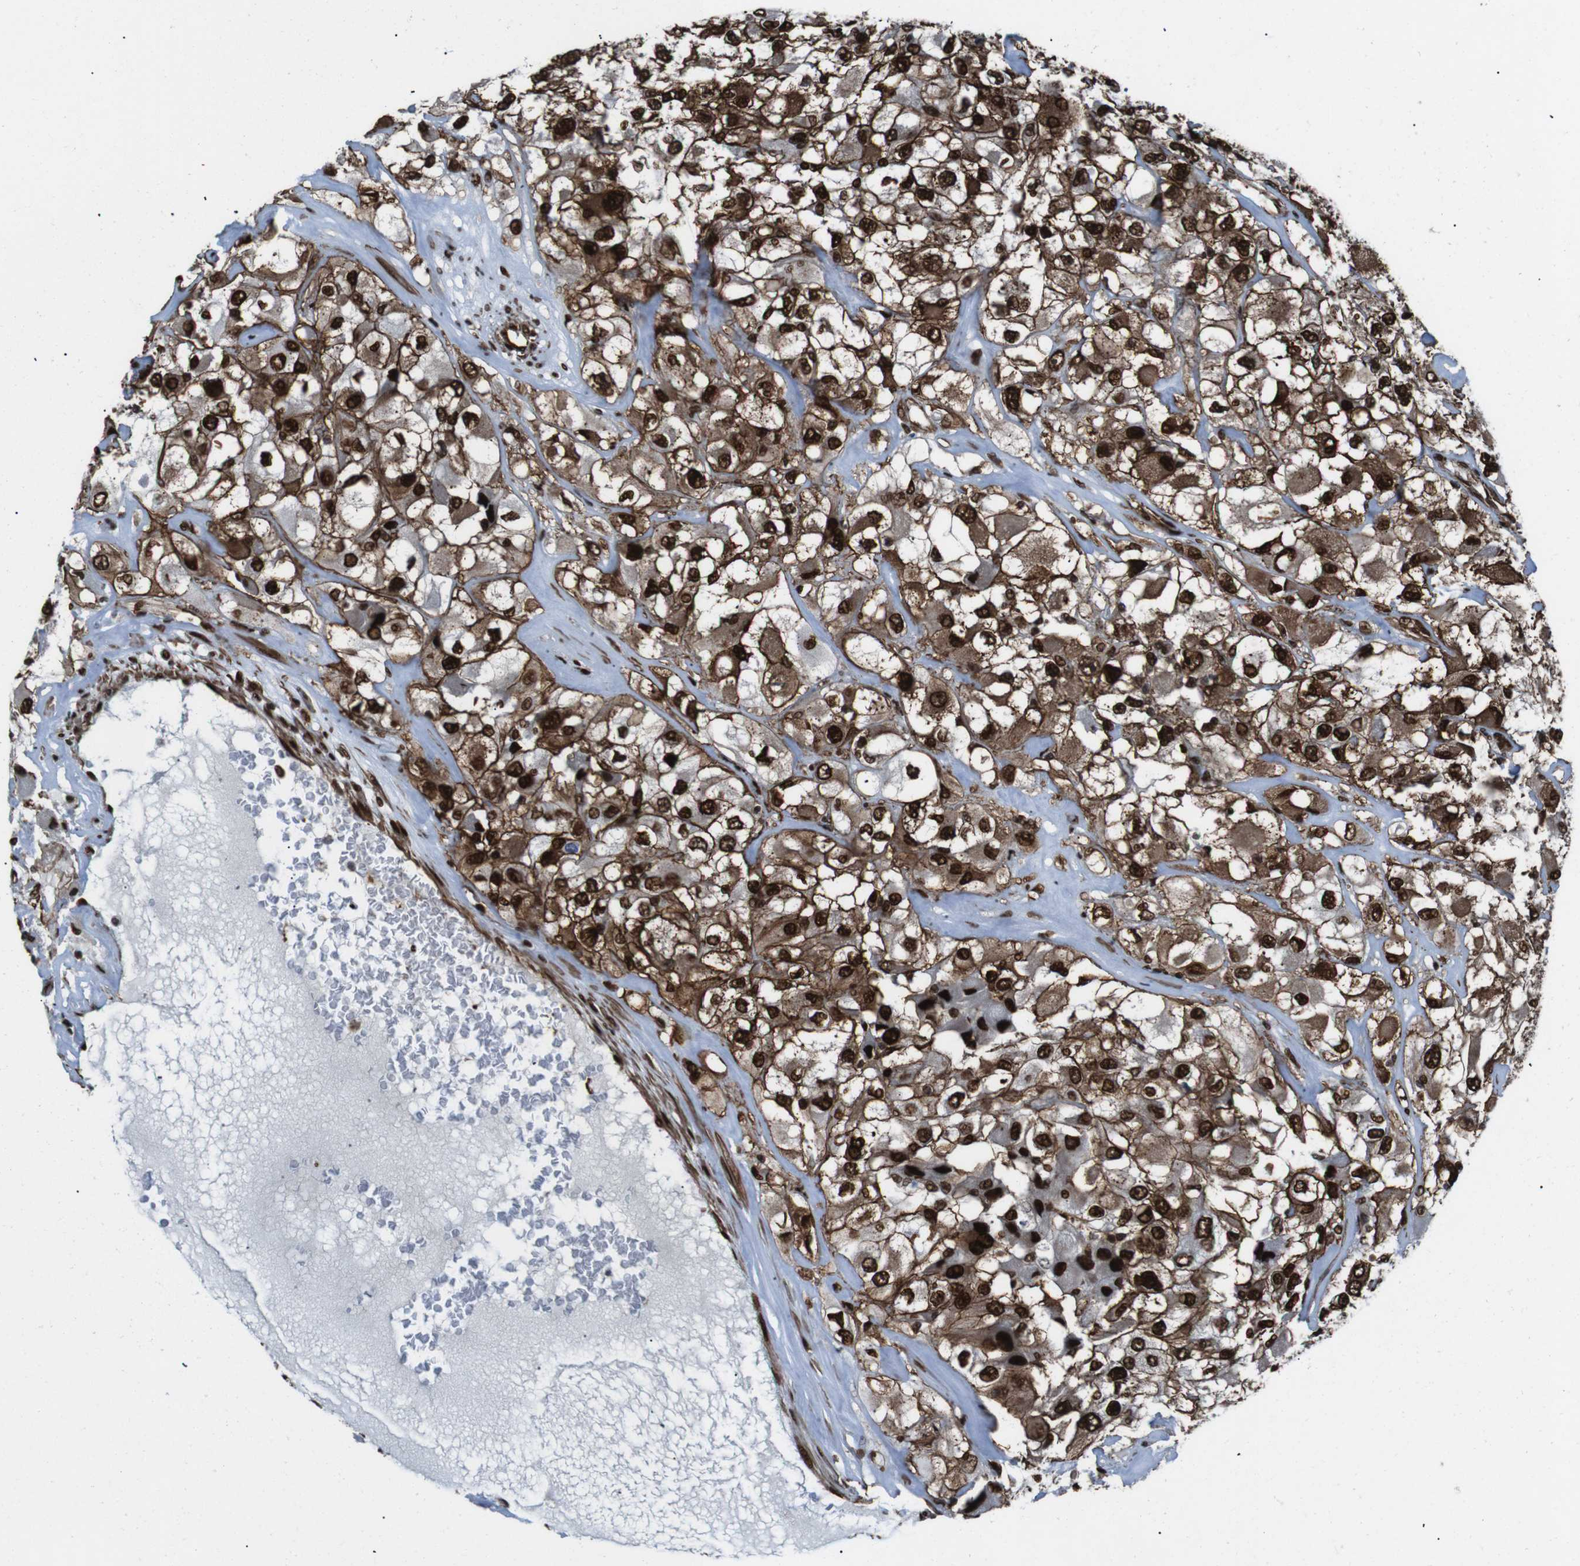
{"staining": {"intensity": "strong", "quantity": ">75%", "location": "cytoplasmic/membranous,nuclear"}, "tissue": "renal cancer", "cell_type": "Tumor cells", "image_type": "cancer", "snomed": [{"axis": "morphology", "description": "Adenocarcinoma, NOS"}, {"axis": "topography", "description": "Kidney"}], "caption": "Strong cytoplasmic/membranous and nuclear protein staining is appreciated in approximately >75% of tumor cells in renal adenocarcinoma.", "gene": "HNRNPU", "patient": {"sex": "female", "age": 52}}